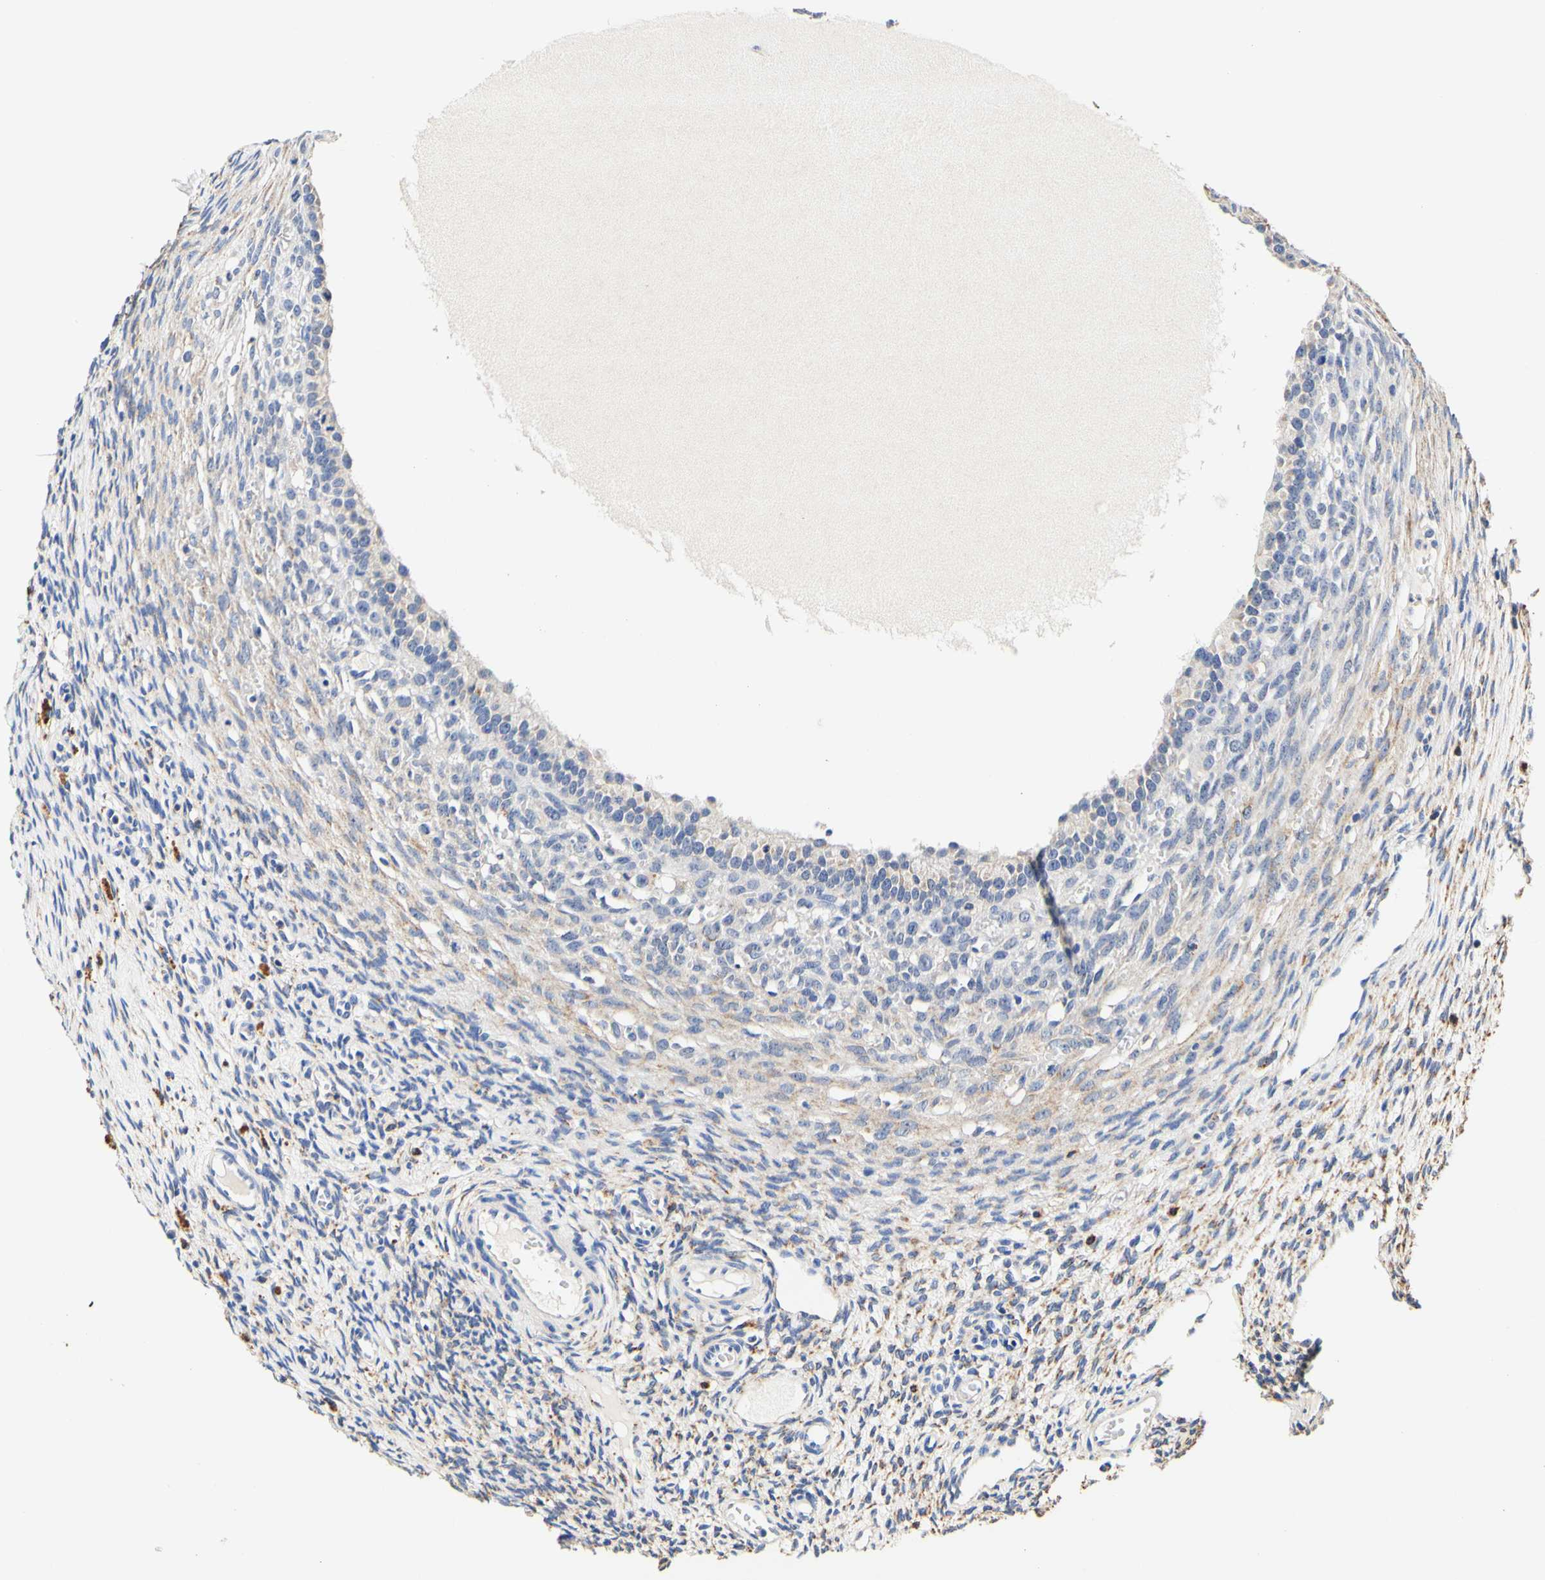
{"staining": {"intensity": "moderate", "quantity": "<25%", "location": "cytoplasmic/membranous"}, "tissue": "ovary", "cell_type": "Follicle cells", "image_type": "normal", "snomed": [{"axis": "morphology", "description": "Normal tissue, NOS"}, {"axis": "topography", "description": "Ovary"}], "caption": "Brown immunohistochemical staining in unremarkable human ovary demonstrates moderate cytoplasmic/membranous expression in about <25% of follicle cells.", "gene": "CAMK4", "patient": {"sex": "female", "age": 33}}